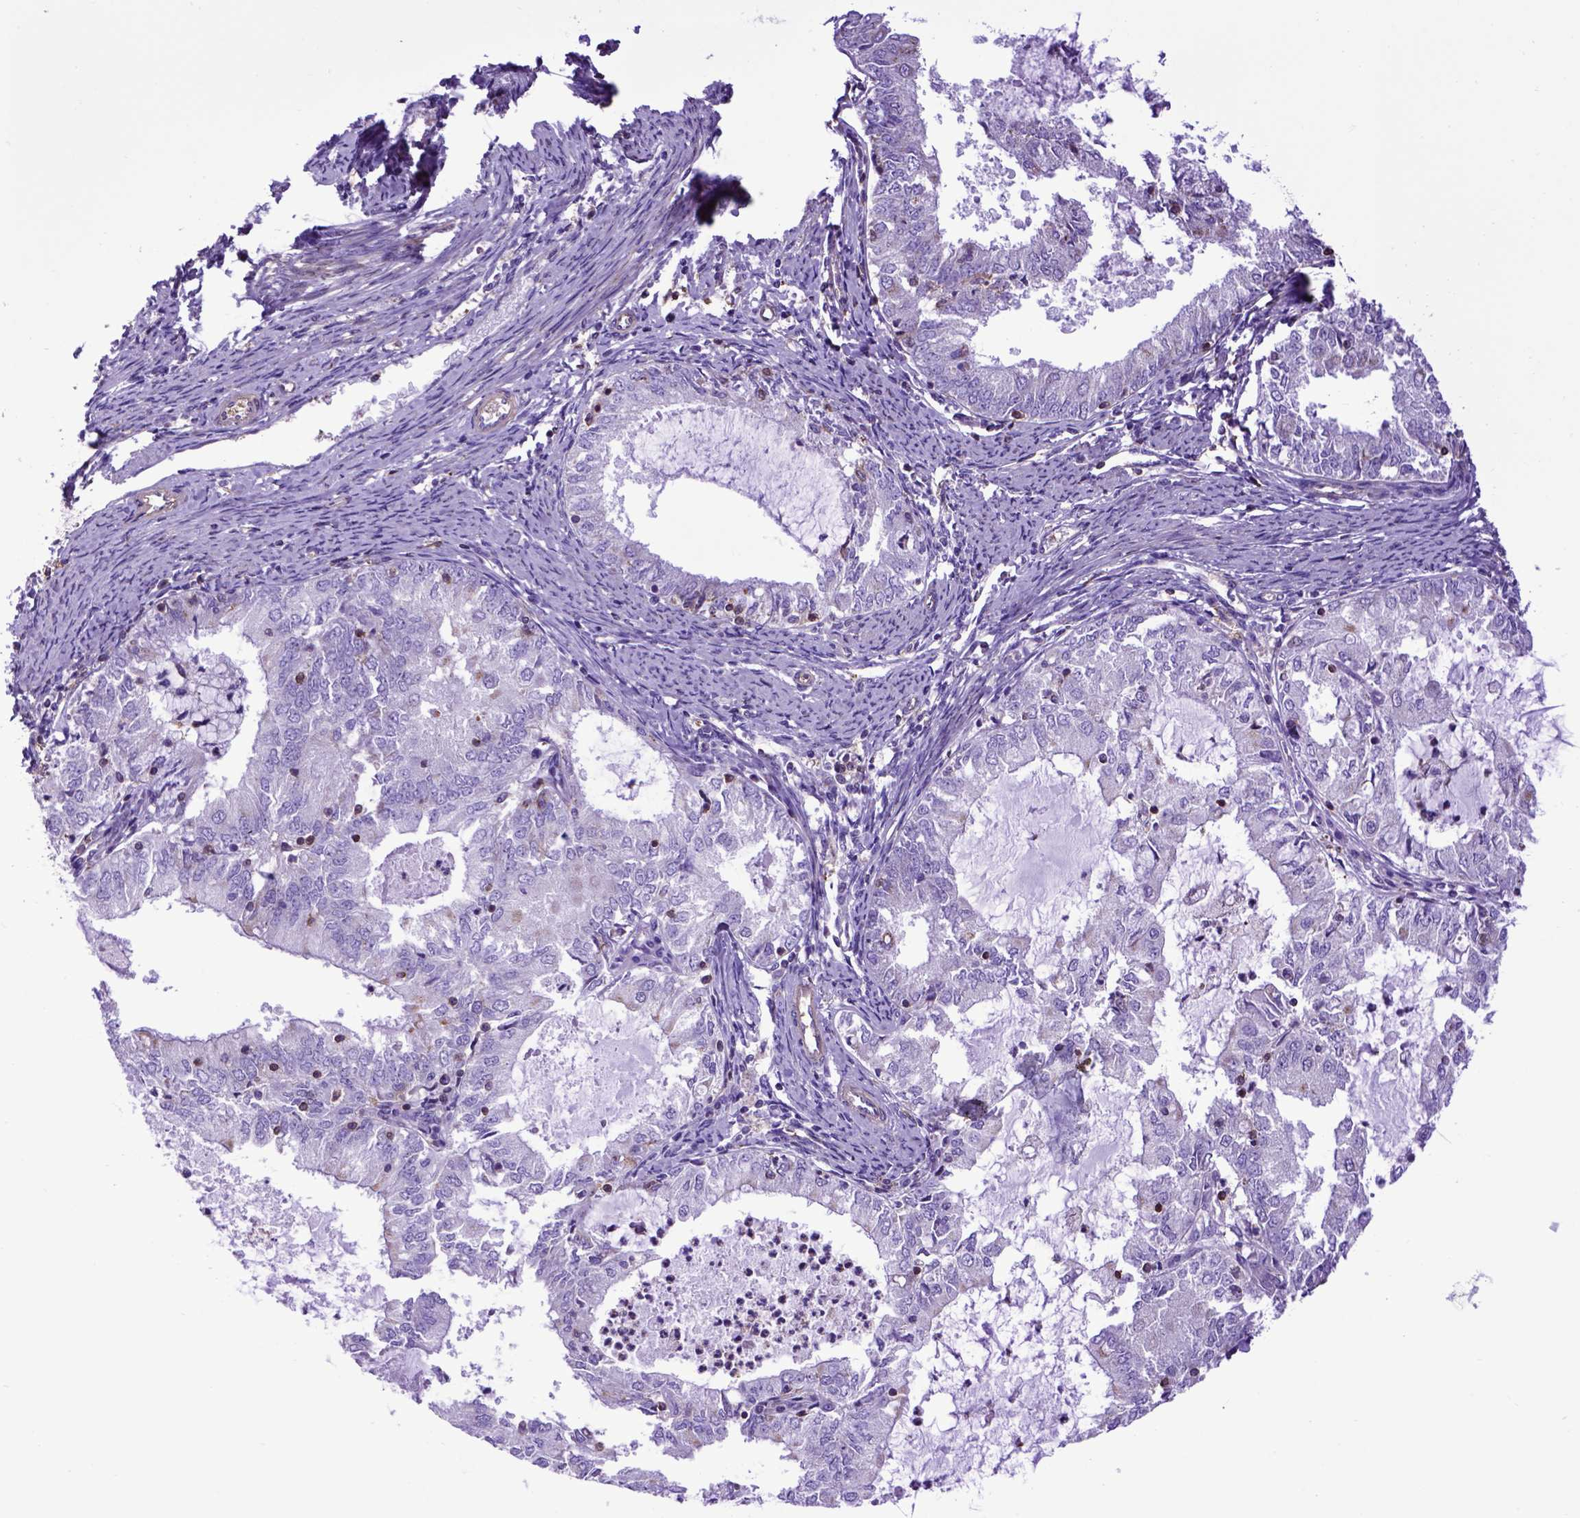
{"staining": {"intensity": "negative", "quantity": "none", "location": "none"}, "tissue": "endometrial cancer", "cell_type": "Tumor cells", "image_type": "cancer", "snomed": [{"axis": "morphology", "description": "Adenocarcinoma, NOS"}, {"axis": "topography", "description": "Endometrium"}], "caption": "This is an immunohistochemistry histopathology image of adenocarcinoma (endometrial). There is no positivity in tumor cells.", "gene": "ASAH2", "patient": {"sex": "female", "age": 57}}